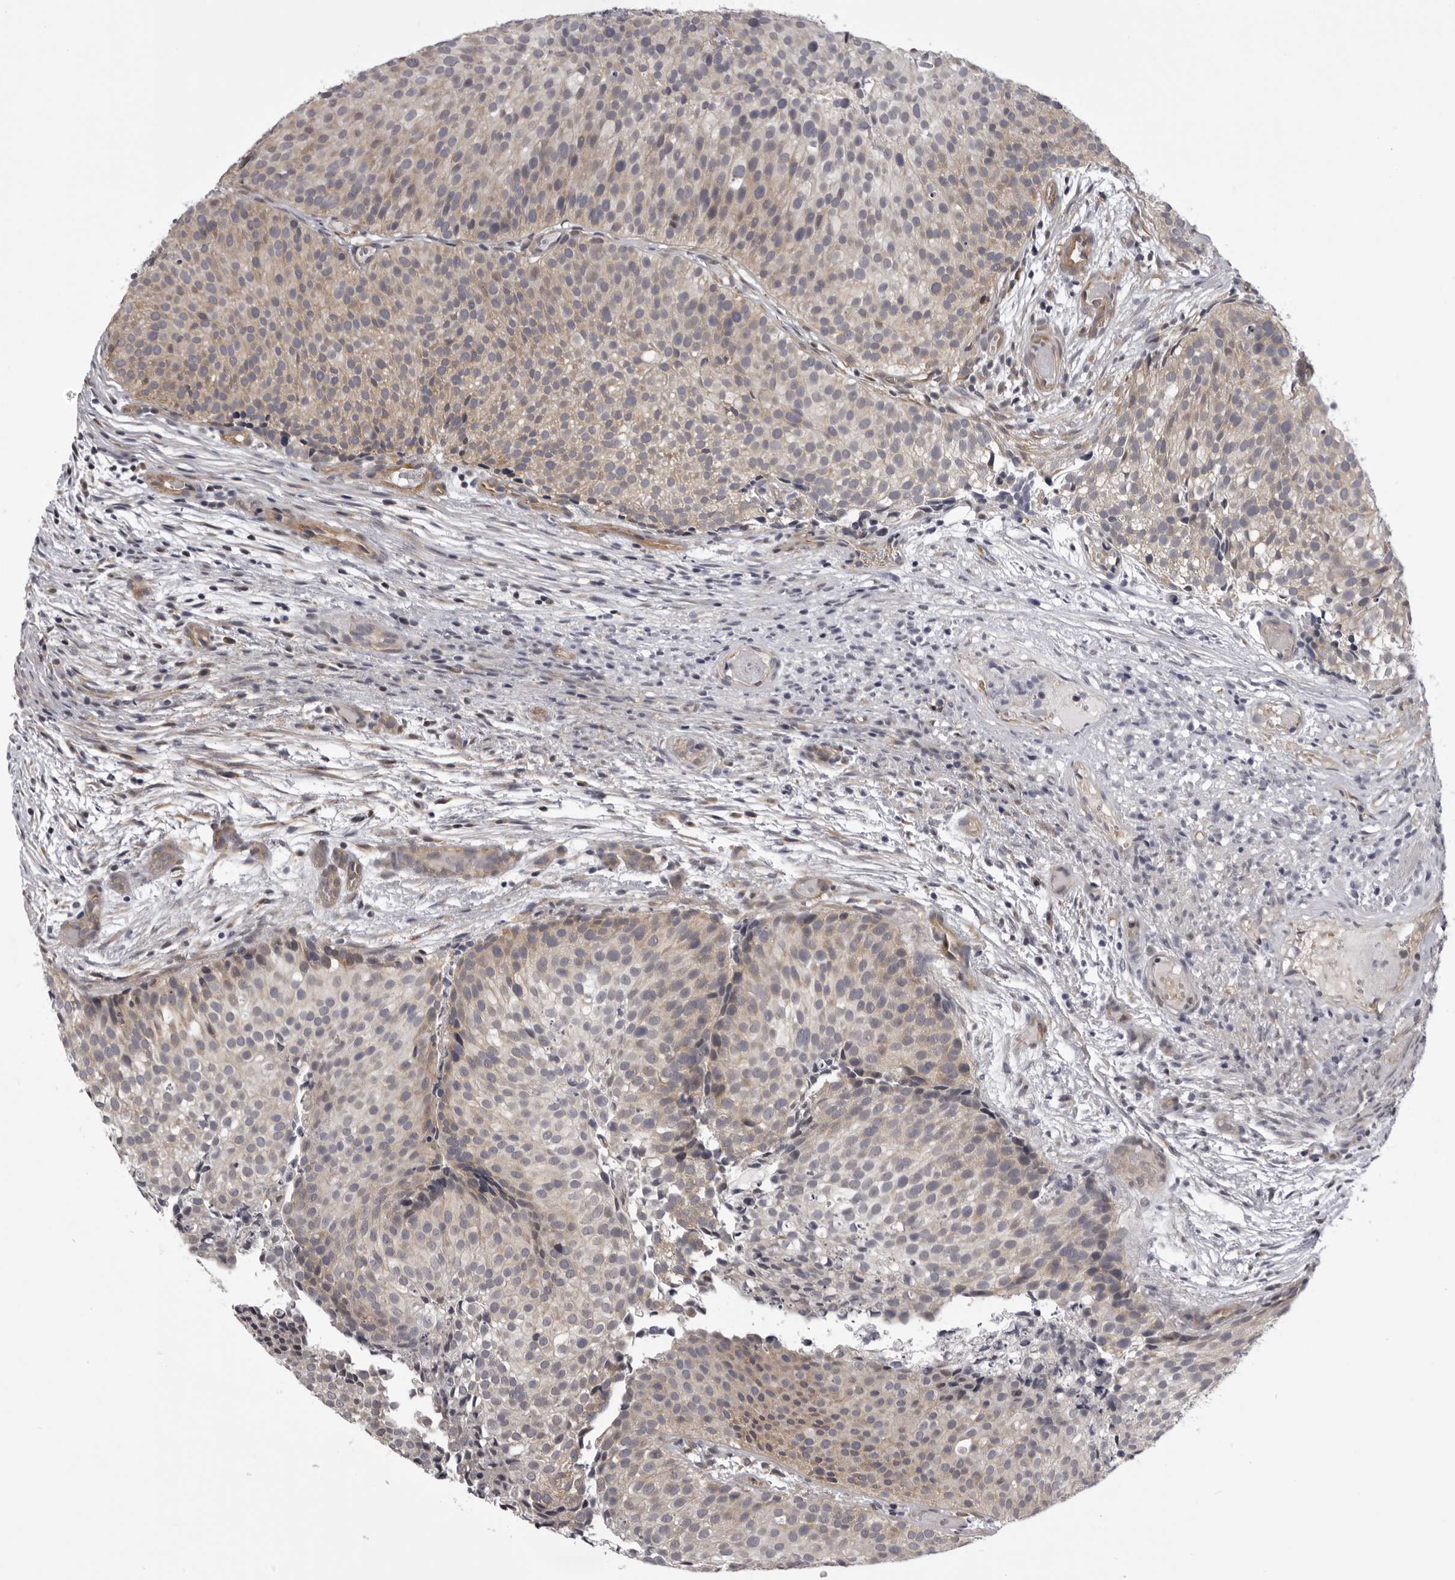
{"staining": {"intensity": "weak", "quantity": ">75%", "location": "cytoplasmic/membranous"}, "tissue": "urothelial cancer", "cell_type": "Tumor cells", "image_type": "cancer", "snomed": [{"axis": "morphology", "description": "Urothelial carcinoma, Low grade"}, {"axis": "topography", "description": "Urinary bladder"}], "caption": "Protein expression analysis of human urothelial carcinoma (low-grade) reveals weak cytoplasmic/membranous expression in approximately >75% of tumor cells. The staining is performed using DAB (3,3'-diaminobenzidine) brown chromogen to label protein expression. The nuclei are counter-stained blue using hematoxylin.", "gene": "EPHA10", "patient": {"sex": "male", "age": 86}}